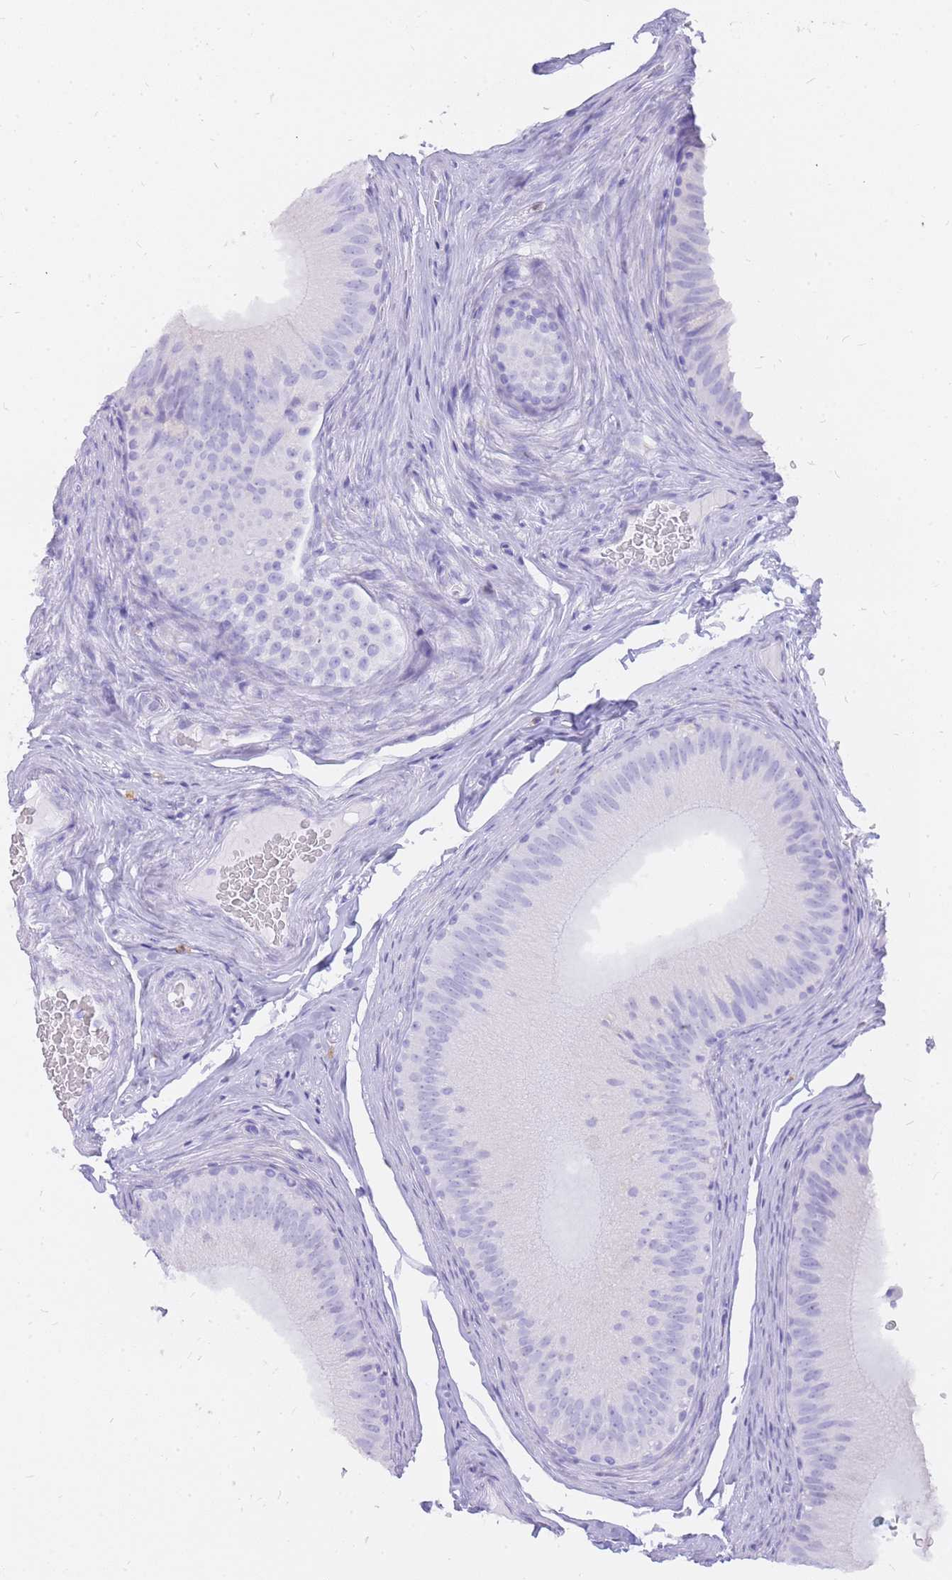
{"staining": {"intensity": "negative", "quantity": "none", "location": "none"}, "tissue": "epididymis", "cell_type": "Glandular cells", "image_type": "normal", "snomed": [{"axis": "morphology", "description": "Normal tissue, NOS"}, {"axis": "topography", "description": "Epididymis"}], "caption": "DAB immunohistochemical staining of benign human epididymis demonstrates no significant expression in glandular cells.", "gene": "HERC1", "patient": {"sex": "male", "age": 34}}